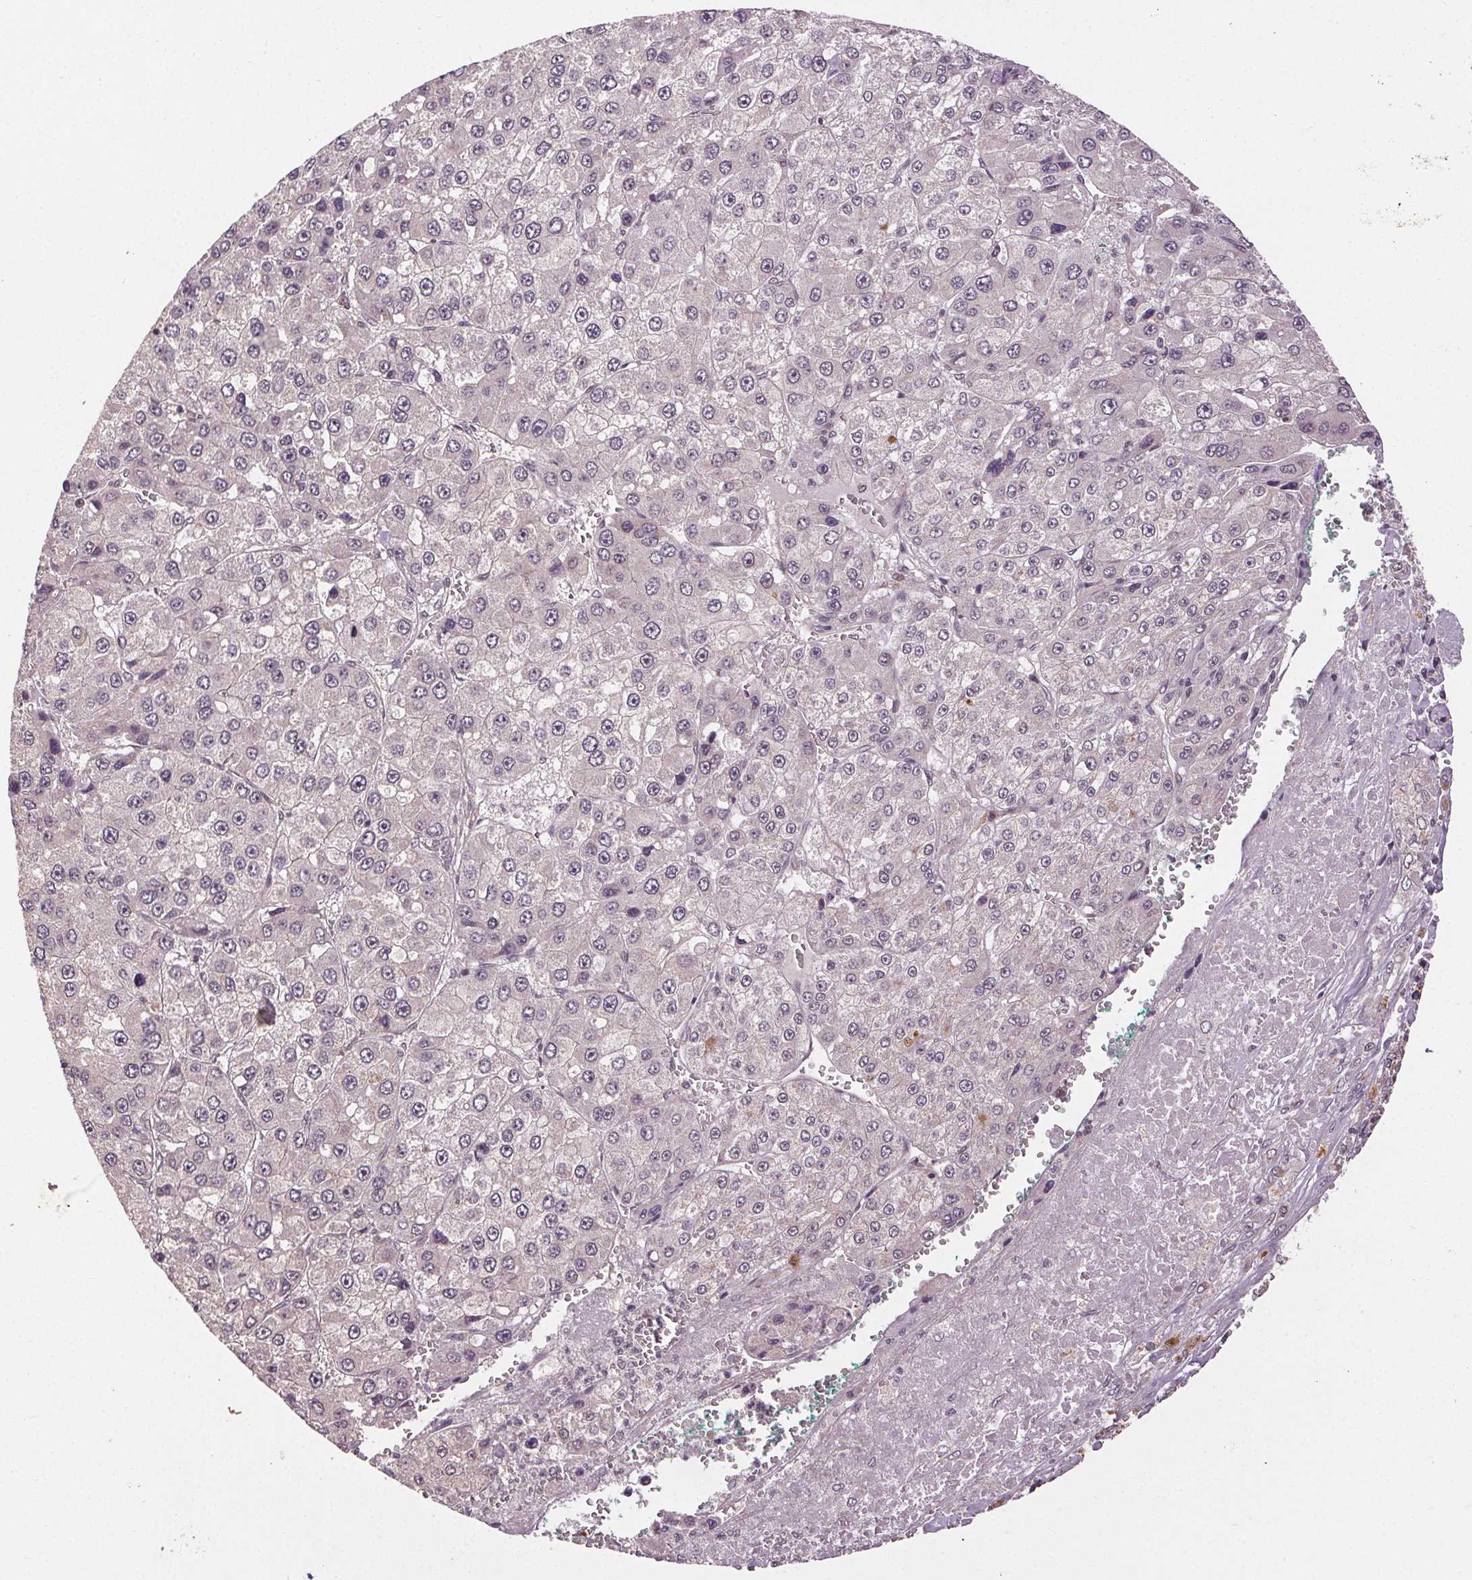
{"staining": {"intensity": "negative", "quantity": "none", "location": "none"}, "tissue": "liver cancer", "cell_type": "Tumor cells", "image_type": "cancer", "snomed": [{"axis": "morphology", "description": "Carcinoma, Hepatocellular, NOS"}, {"axis": "topography", "description": "Liver"}], "caption": "This is a image of immunohistochemistry (IHC) staining of hepatocellular carcinoma (liver), which shows no expression in tumor cells.", "gene": "EPHB3", "patient": {"sex": "female", "age": 73}}